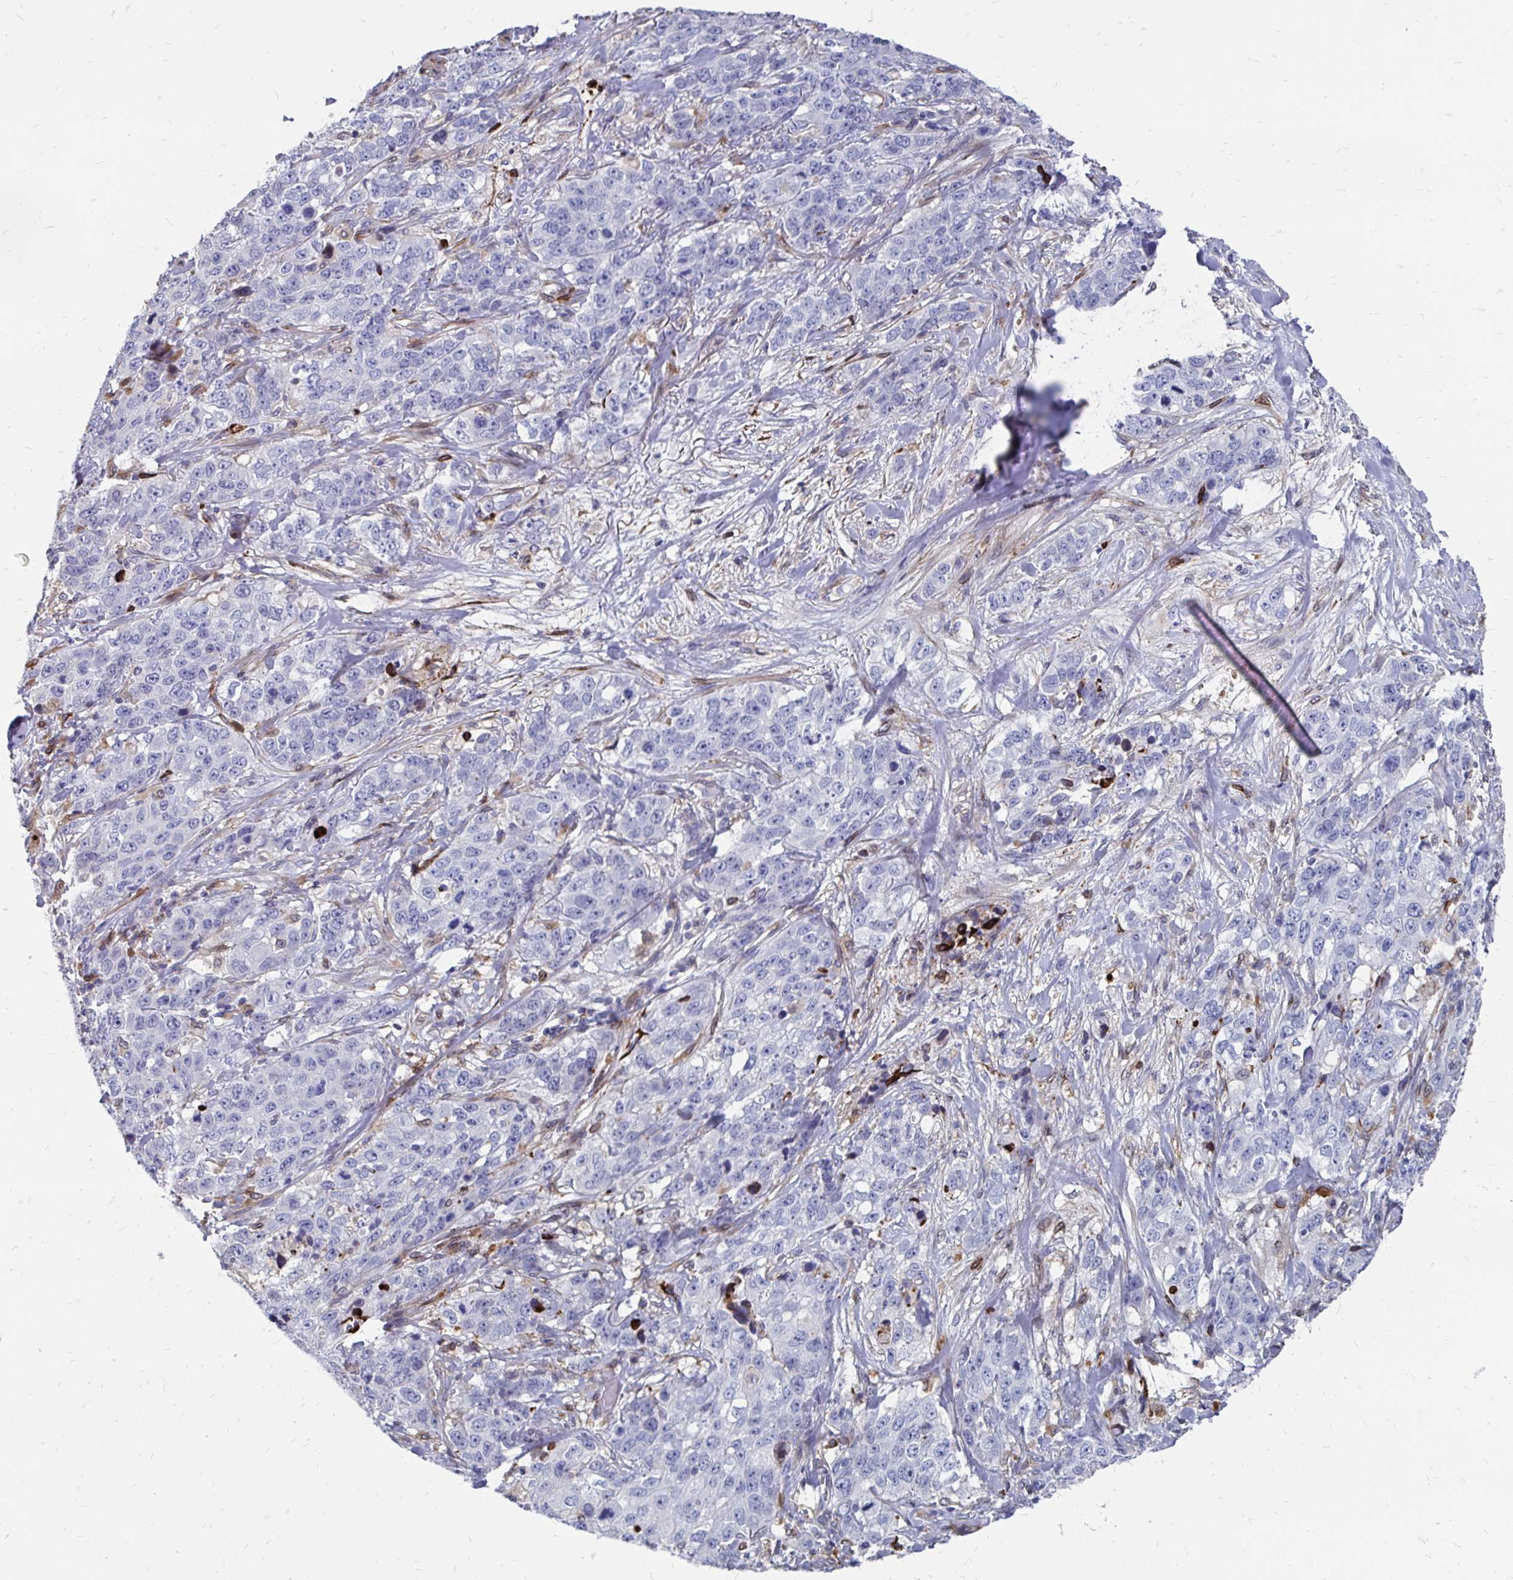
{"staining": {"intensity": "negative", "quantity": "none", "location": "none"}, "tissue": "stomach cancer", "cell_type": "Tumor cells", "image_type": "cancer", "snomed": [{"axis": "morphology", "description": "Adenocarcinoma, NOS"}, {"axis": "topography", "description": "Stomach"}], "caption": "High magnification brightfield microscopy of stomach cancer (adenocarcinoma) stained with DAB (3,3'-diaminobenzidine) (brown) and counterstained with hematoxylin (blue): tumor cells show no significant staining.", "gene": "CDKL1", "patient": {"sex": "male", "age": 48}}